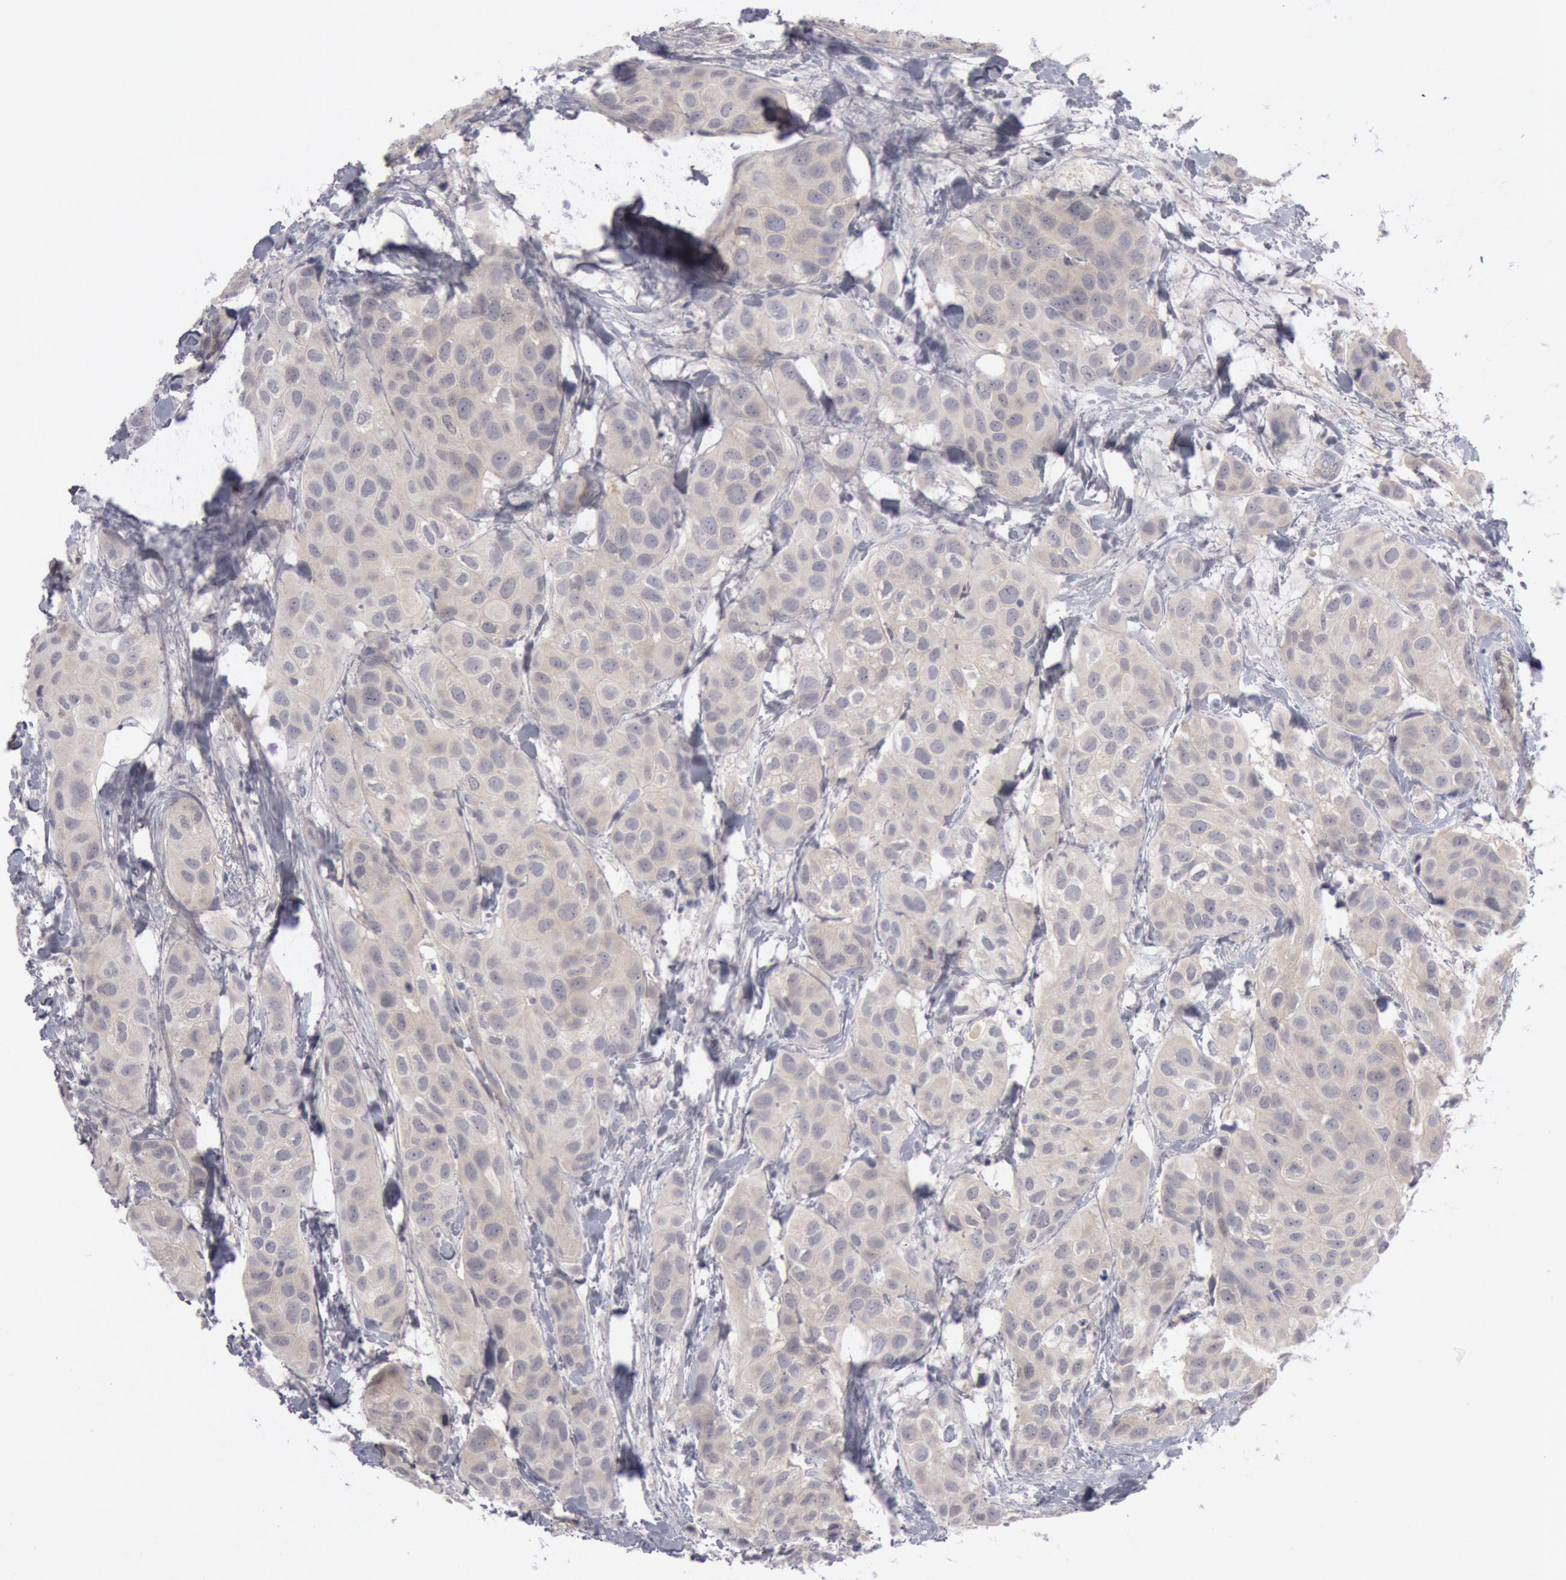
{"staining": {"intensity": "weak", "quantity": "<25%", "location": "cytoplasmic/membranous"}, "tissue": "breast cancer", "cell_type": "Tumor cells", "image_type": "cancer", "snomed": [{"axis": "morphology", "description": "Duct carcinoma"}, {"axis": "topography", "description": "Breast"}], "caption": "Immunohistochemistry of breast cancer (intraductal carcinoma) reveals no expression in tumor cells.", "gene": "JOSD1", "patient": {"sex": "female", "age": 68}}